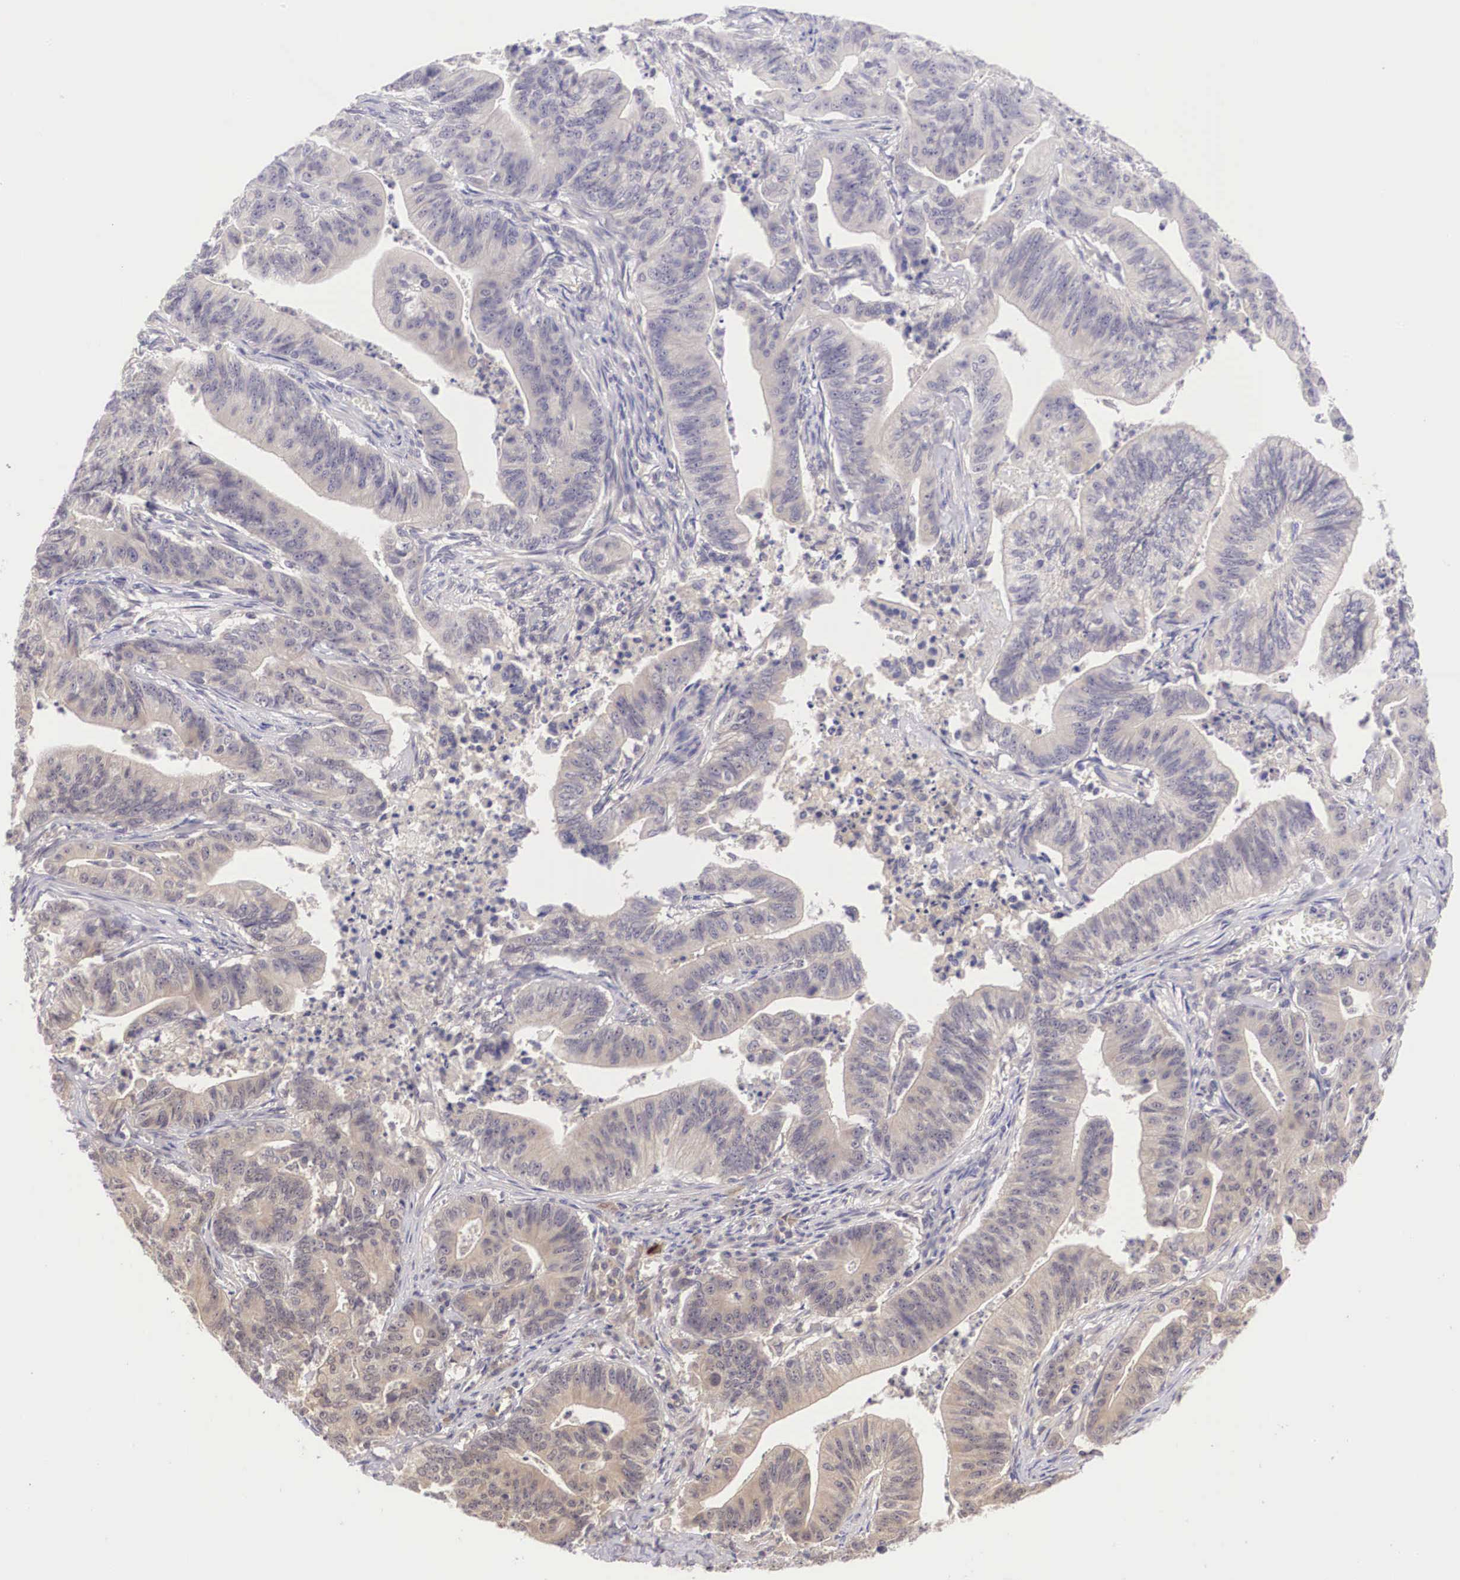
{"staining": {"intensity": "weak", "quantity": "25%-75%", "location": "cytoplasmic/membranous"}, "tissue": "stomach cancer", "cell_type": "Tumor cells", "image_type": "cancer", "snomed": [{"axis": "morphology", "description": "Adenocarcinoma, NOS"}, {"axis": "topography", "description": "Stomach, lower"}], "caption": "Protein analysis of adenocarcinoma (stomach) tissue shows weak cytoplasmic/membranous expression in about 25%-75% of tumor cells.", "gene": "BCL6", "patient": {"sex": "female", "age": 86}}